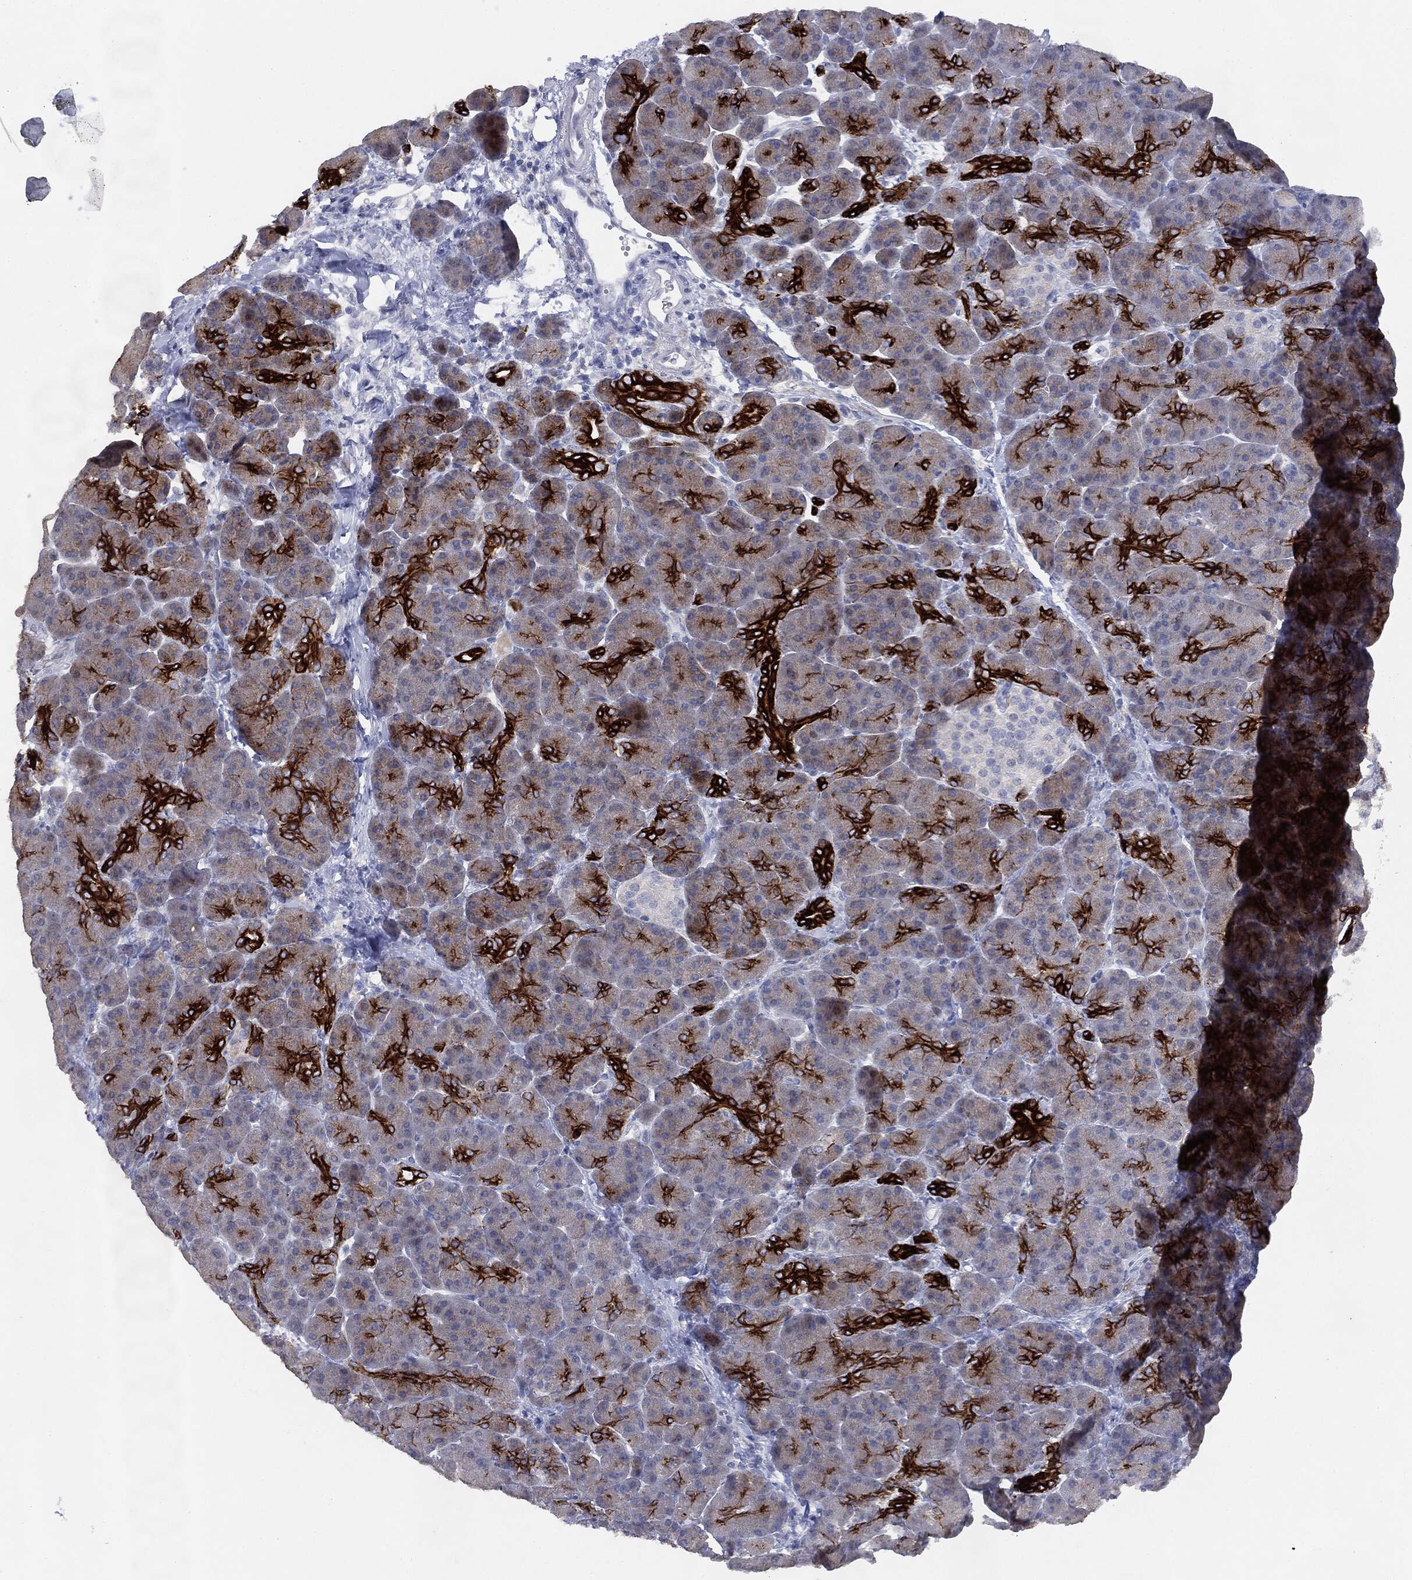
{"staining": {"intensity": "strong", "quantity": "25%-75%", "location": "cytoplasmic/membranous"}, "tissue": "pancreas", "cell_type": "Exocrine glandular cells", "image_type": "normal", "snomed": [{"axis": "morphology", "description": "Normal tissue, NOS"}, {"axis": "topography", "description": "Pancreas"}], "caption": "Human pancreas stained with a brown dye reveals strong cytoplasmic/membranous positive positivity in about 25%-75% of exocrine glandular cells.", "gene": "MUC1", "patient": {"sex": "female", "age": 63}}